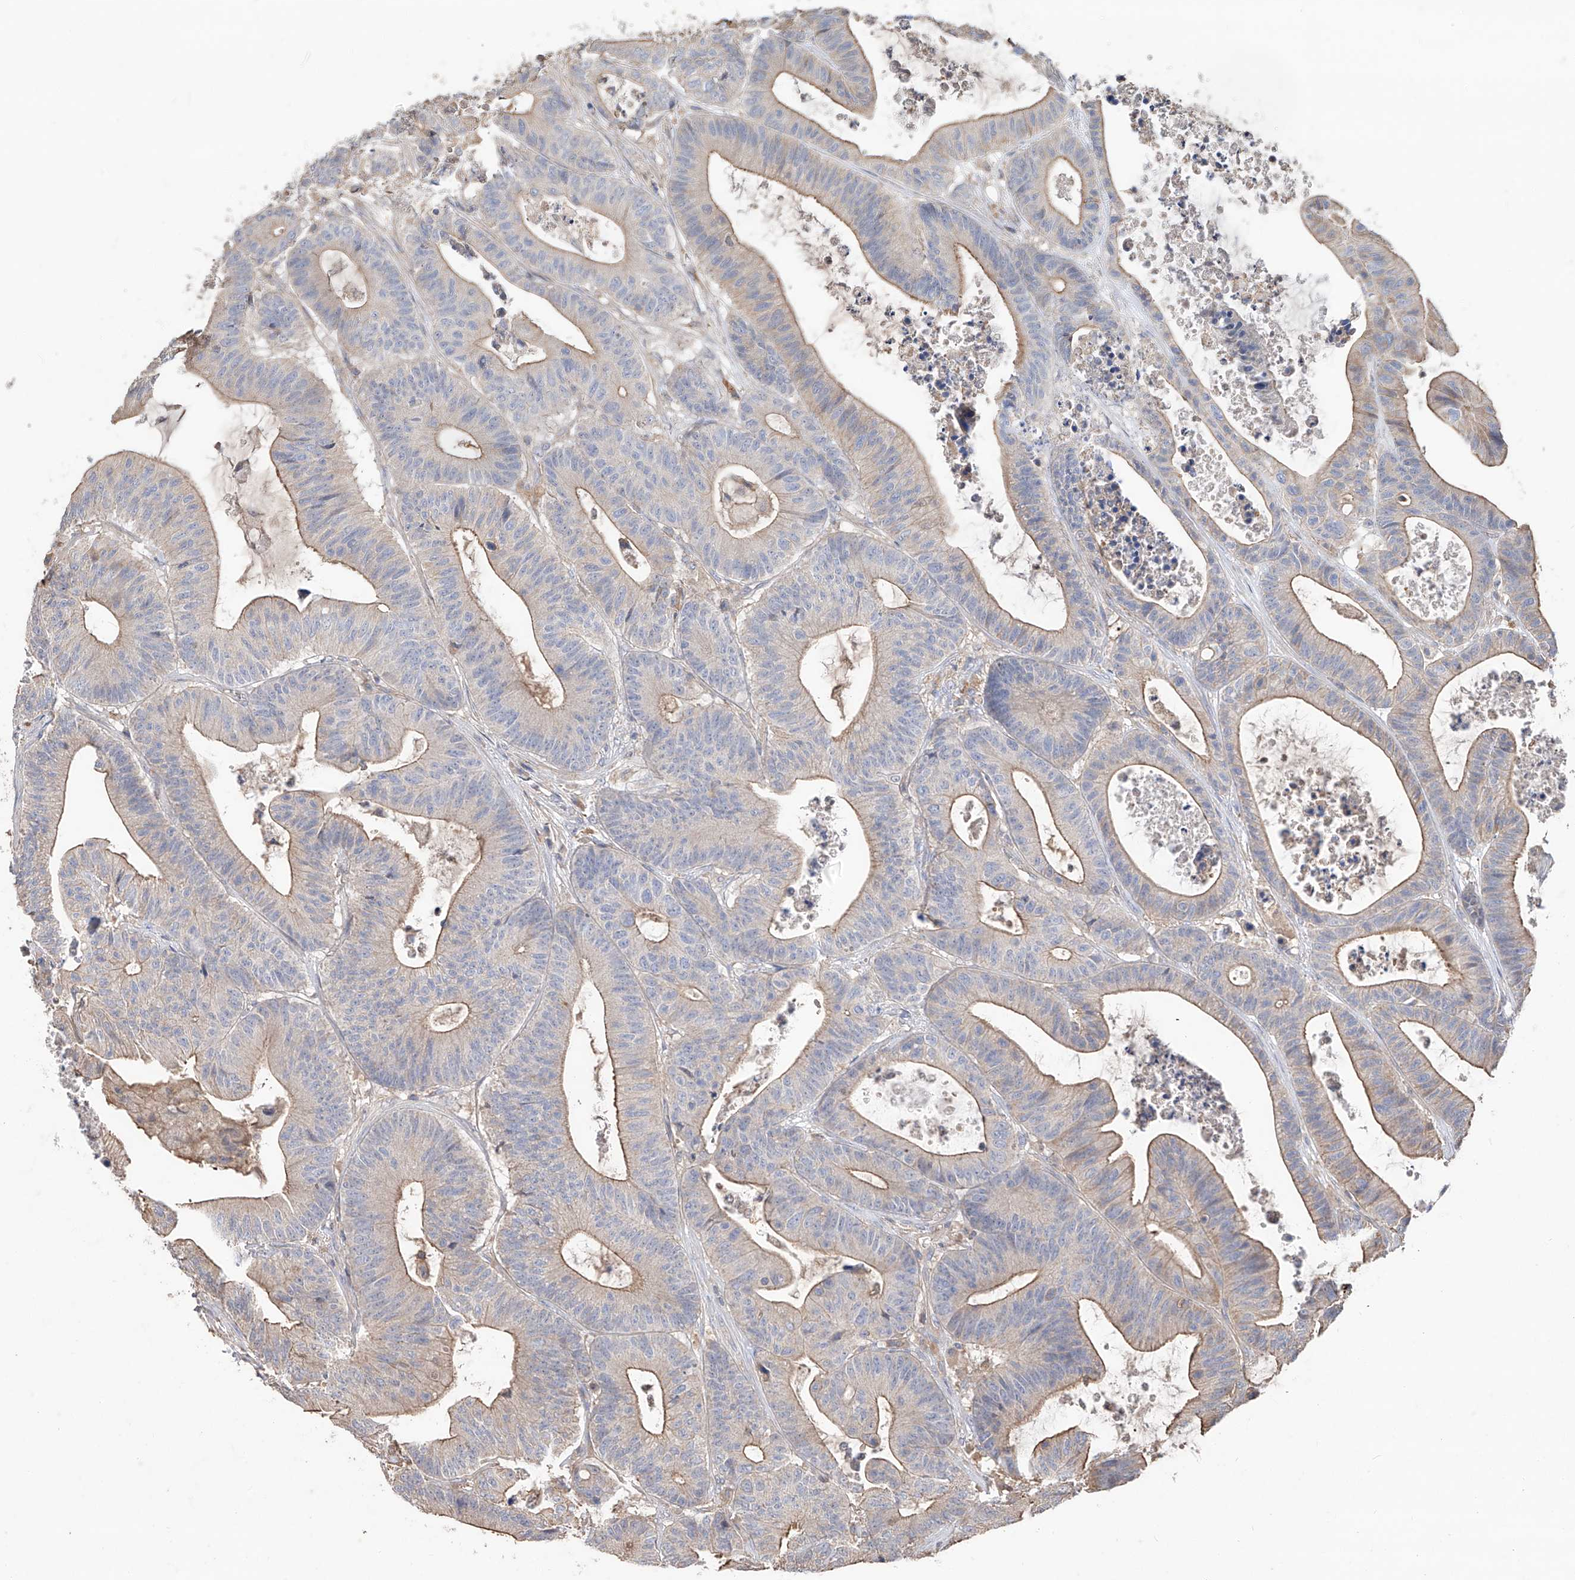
{"staining": {"intensity": "moderate", "quantity": "25%-75%", "location": "cytoplasmic/membranous"}, "tissue": "colorectal cancer", "cell_type": "Tumor cells", "image_type": "cancer", "snomed": [{"axis": "morphology", "description": "Adenocarcinoma, NOS"}, {"axis": "topography", "description": "Colon"}], "caption": "Immunohistochemistry image of human colorectal adenocarcinoma stained for a protein (brown), which displays medium levels of moderate cytoplasmic/membranous expression in approximately 25%-75% of tumor cells.", "gene": "EDN1", "patient": {"sex": "female", "age": 84}}